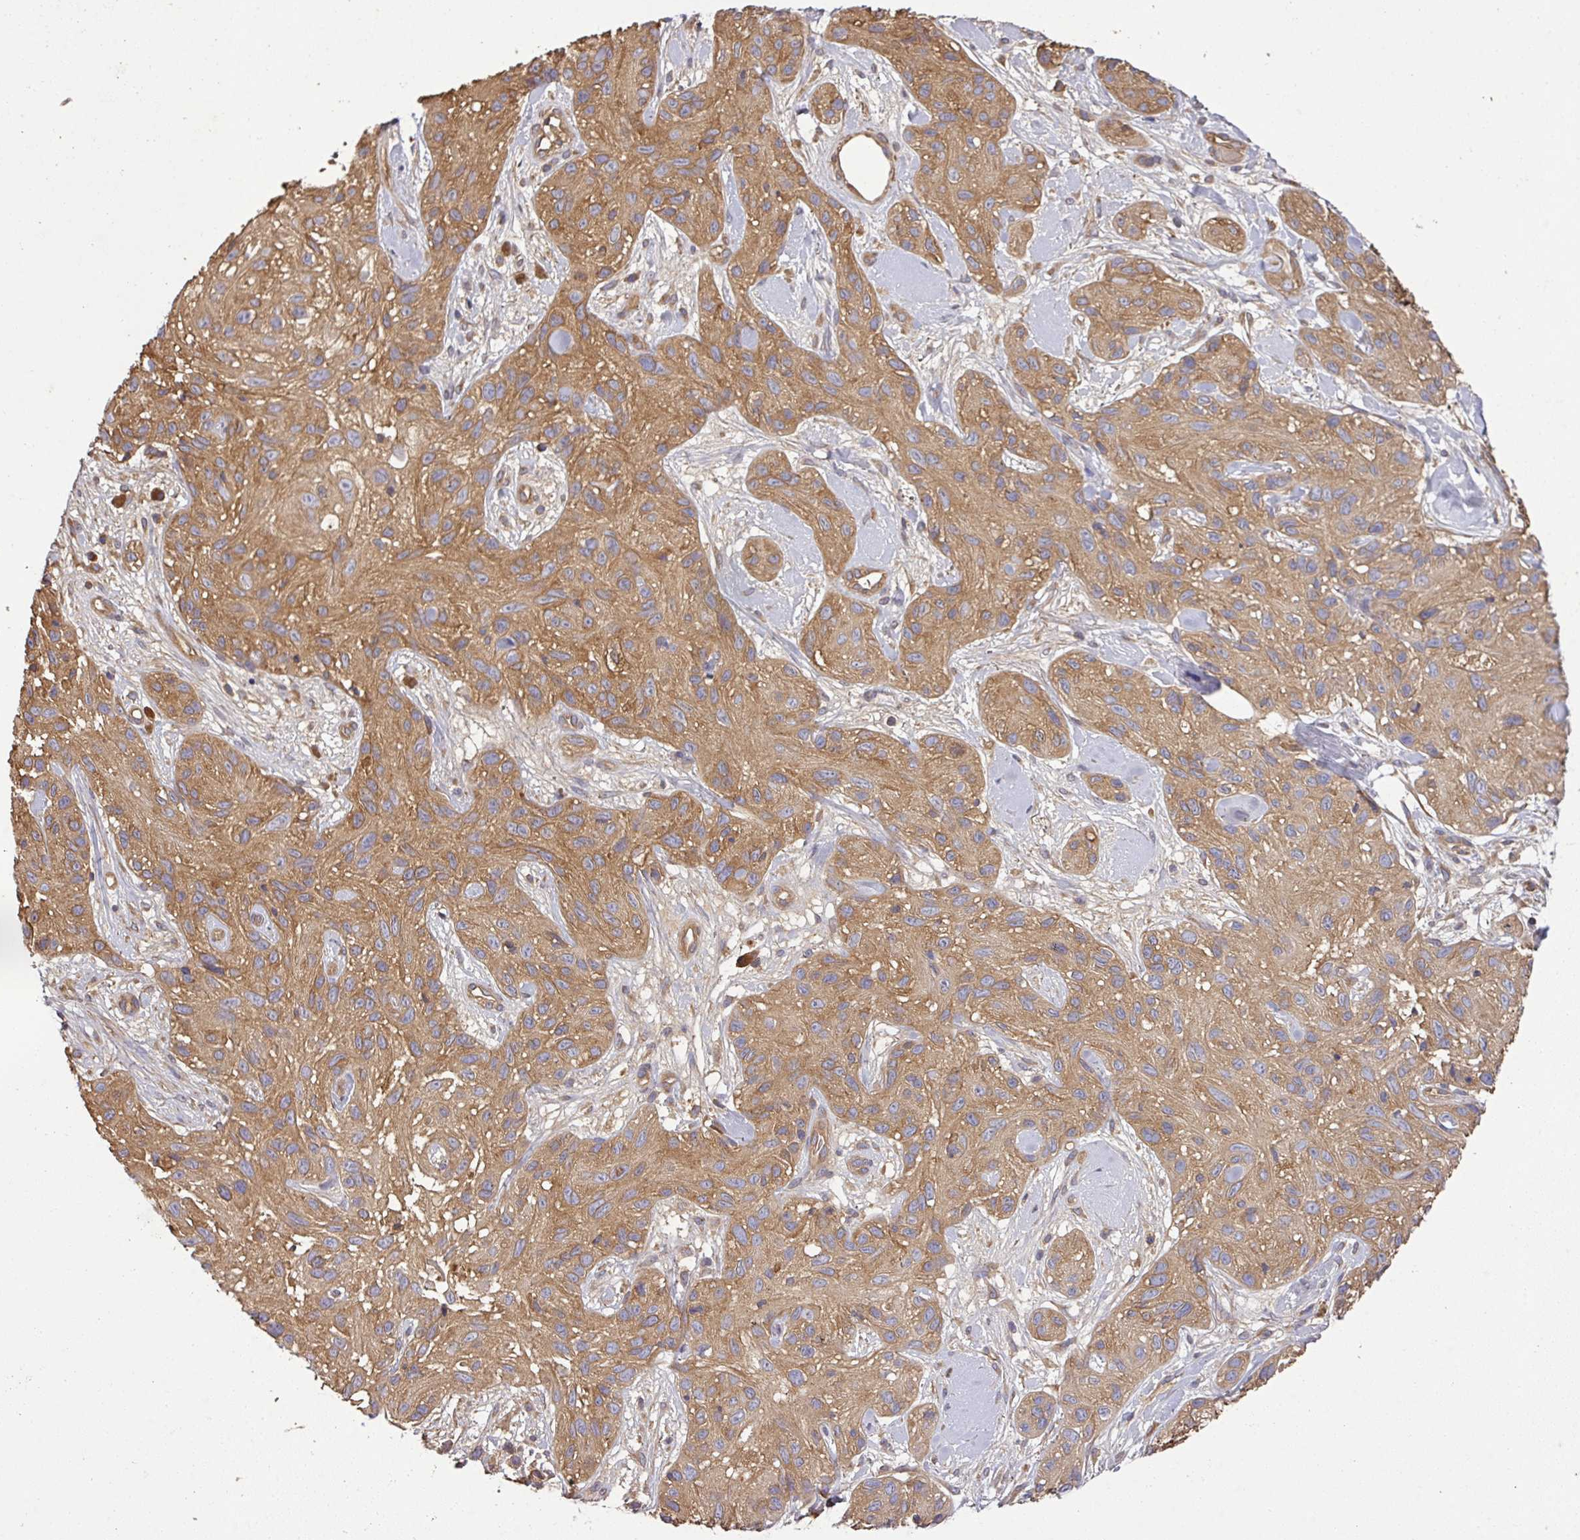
{"staining": {"intensity": "moderate", "quantity": ">75%", "location": "cytoplasmic/membranous"}, "tissue": "skin cancer", "cell_type": "Tumor cells", "image_type": "cancer", "snomed": [{"axis": "morphology", "description": "Squamous cell carcinoma, NOS"}, {"axis": "topography", "description": "Skin"}], "caption": "Immunohistochemical staining of skin cancer (squamous cell carcinoma) exhibits medium levels of moderate cytoplasmic/membranous protein staining in approximately >75% of tumor cells. Nuclei are stained in blue.", "gene": "GSPT1", "patient": {"sex": "male", "age": 82}}